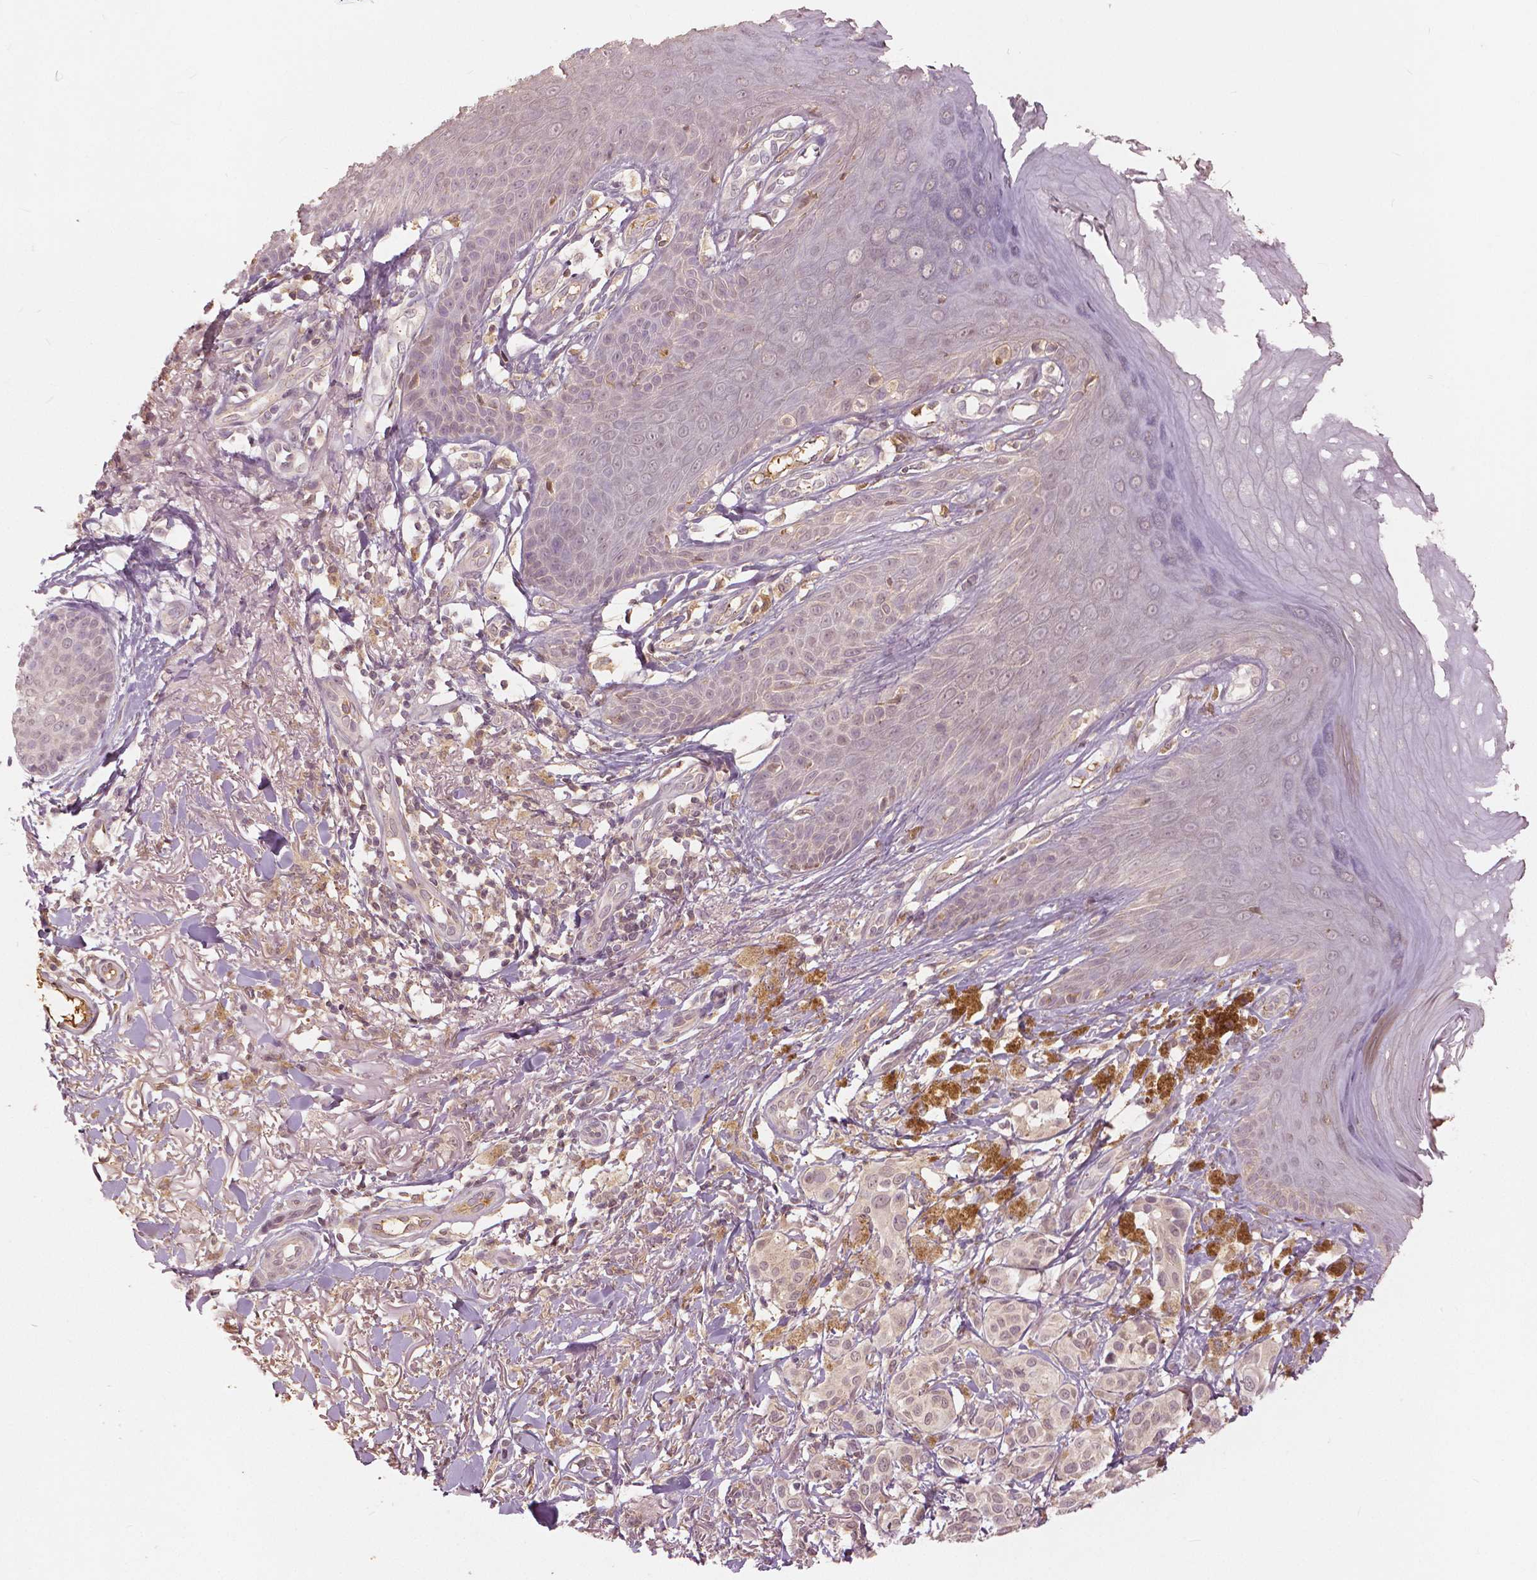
{"staining": {"intensity": "weak", "quantity": "<25%", "location": "nuclear"}, "tissue": "melanoma", "cell_type": "Tumor cells", "image_type": "cancer", "snomed": [{"axis": "morphology", "description": "Malignant melanoma, NOS"}, {"axis": "topography", "description": "Skin"}], "caption": "The photomicrograph demonstrates no staining of tumor cells in melanoma.", "gene": "ANGPTL4", "patient": {"sex": "female", "age": 80}}